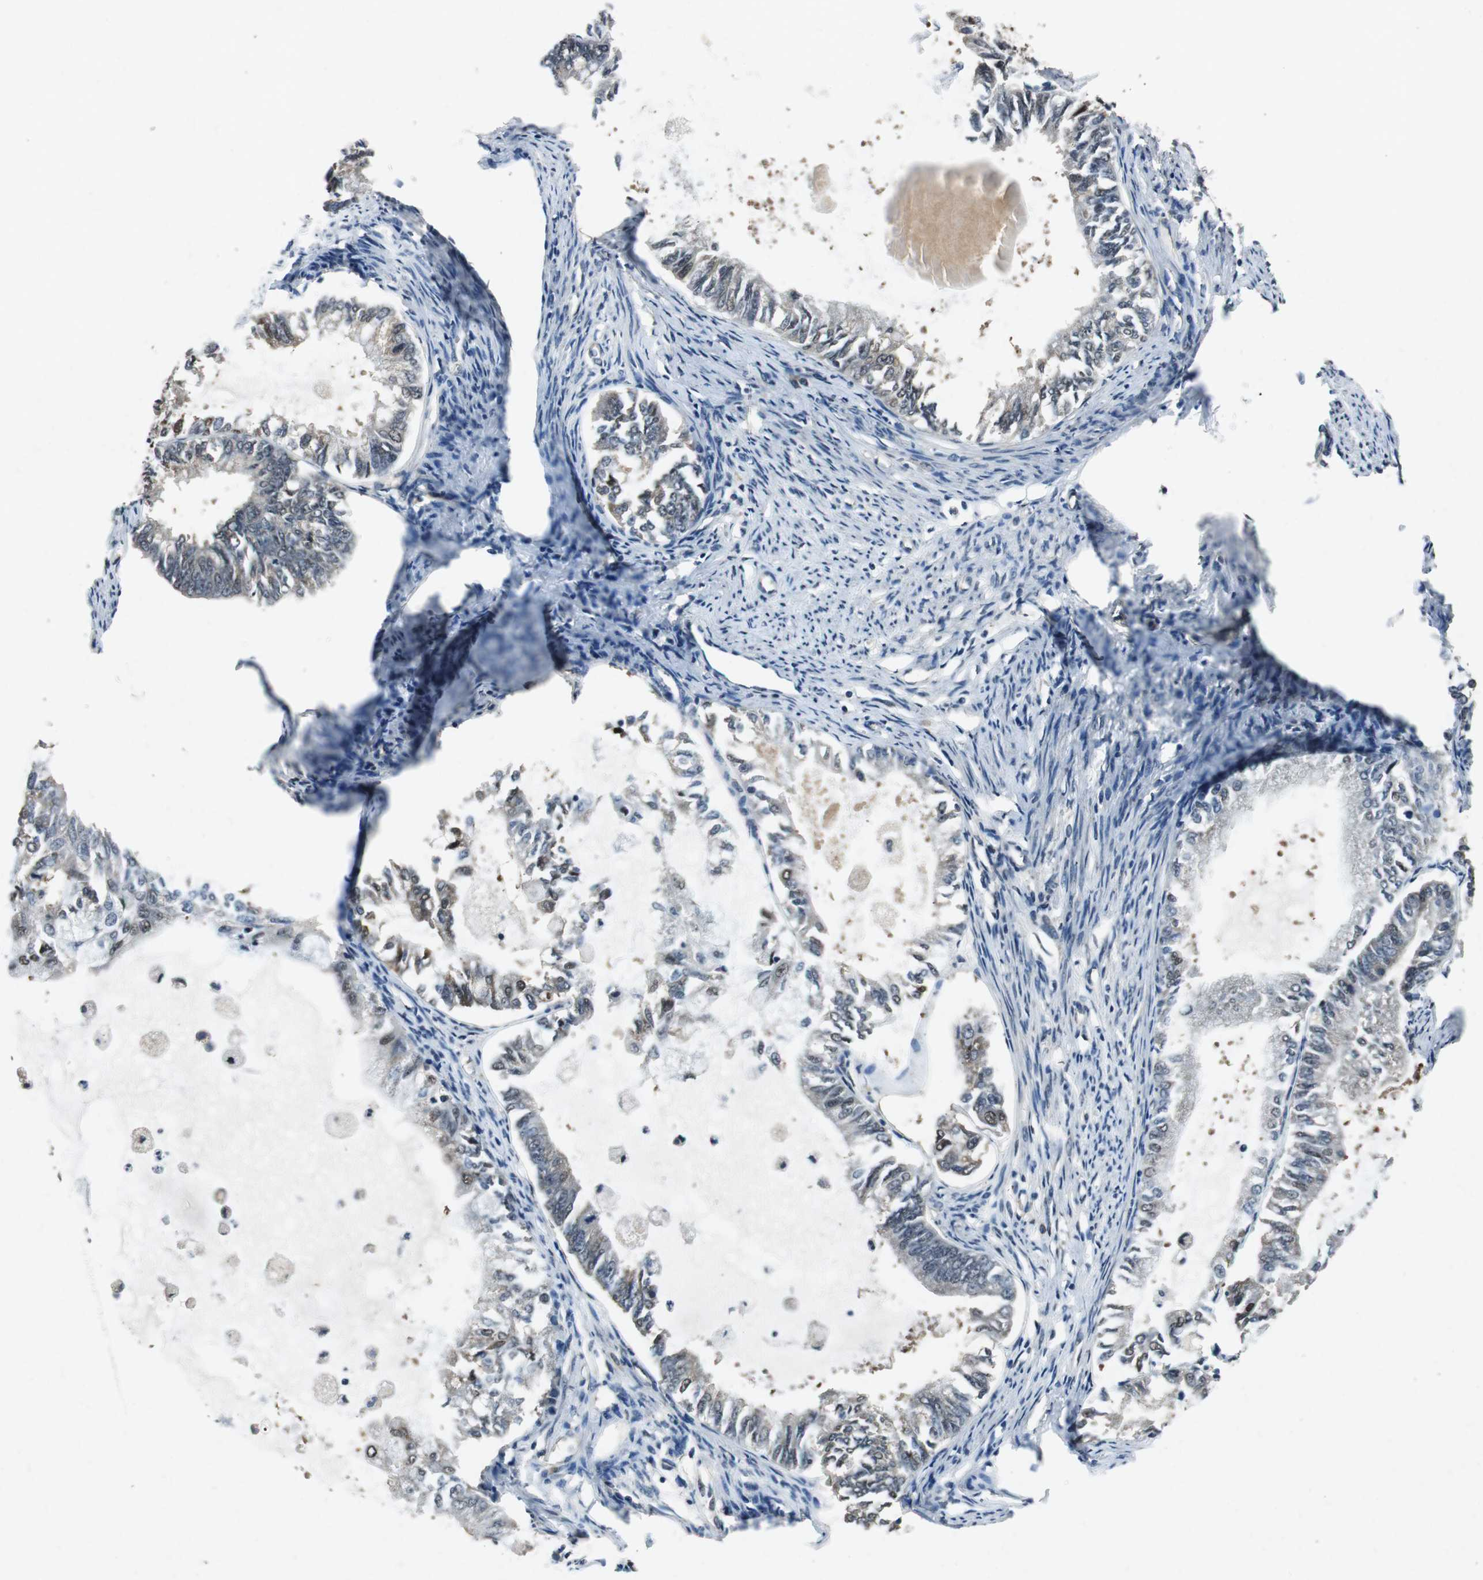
{"staining": {"intensity": "moderate", "quantity": "25%-75%", "location": "cytoplasmic/membranous,nuclear"}, "tissue": "endometrial cancer", "cell_type": "Tumor cells", "image_type": "cancer", "snomed": [{"axis": "morphology", "description": "Adenocarcinoma, NOS"}, {"axis": "topography", "description": "Endometrium"}], "caption": "A micrograph of human endometrial cancer (adenocarcinoma) stained for a protein demonstrates moderate cytoplasmic/membranous and nuclear brown staining in tumor cells. (DAB IHC, brown staining for protein, blue staining for nuclei).", "gene": "PSMB4", "patient": {"sex": "female", "age": 86}}